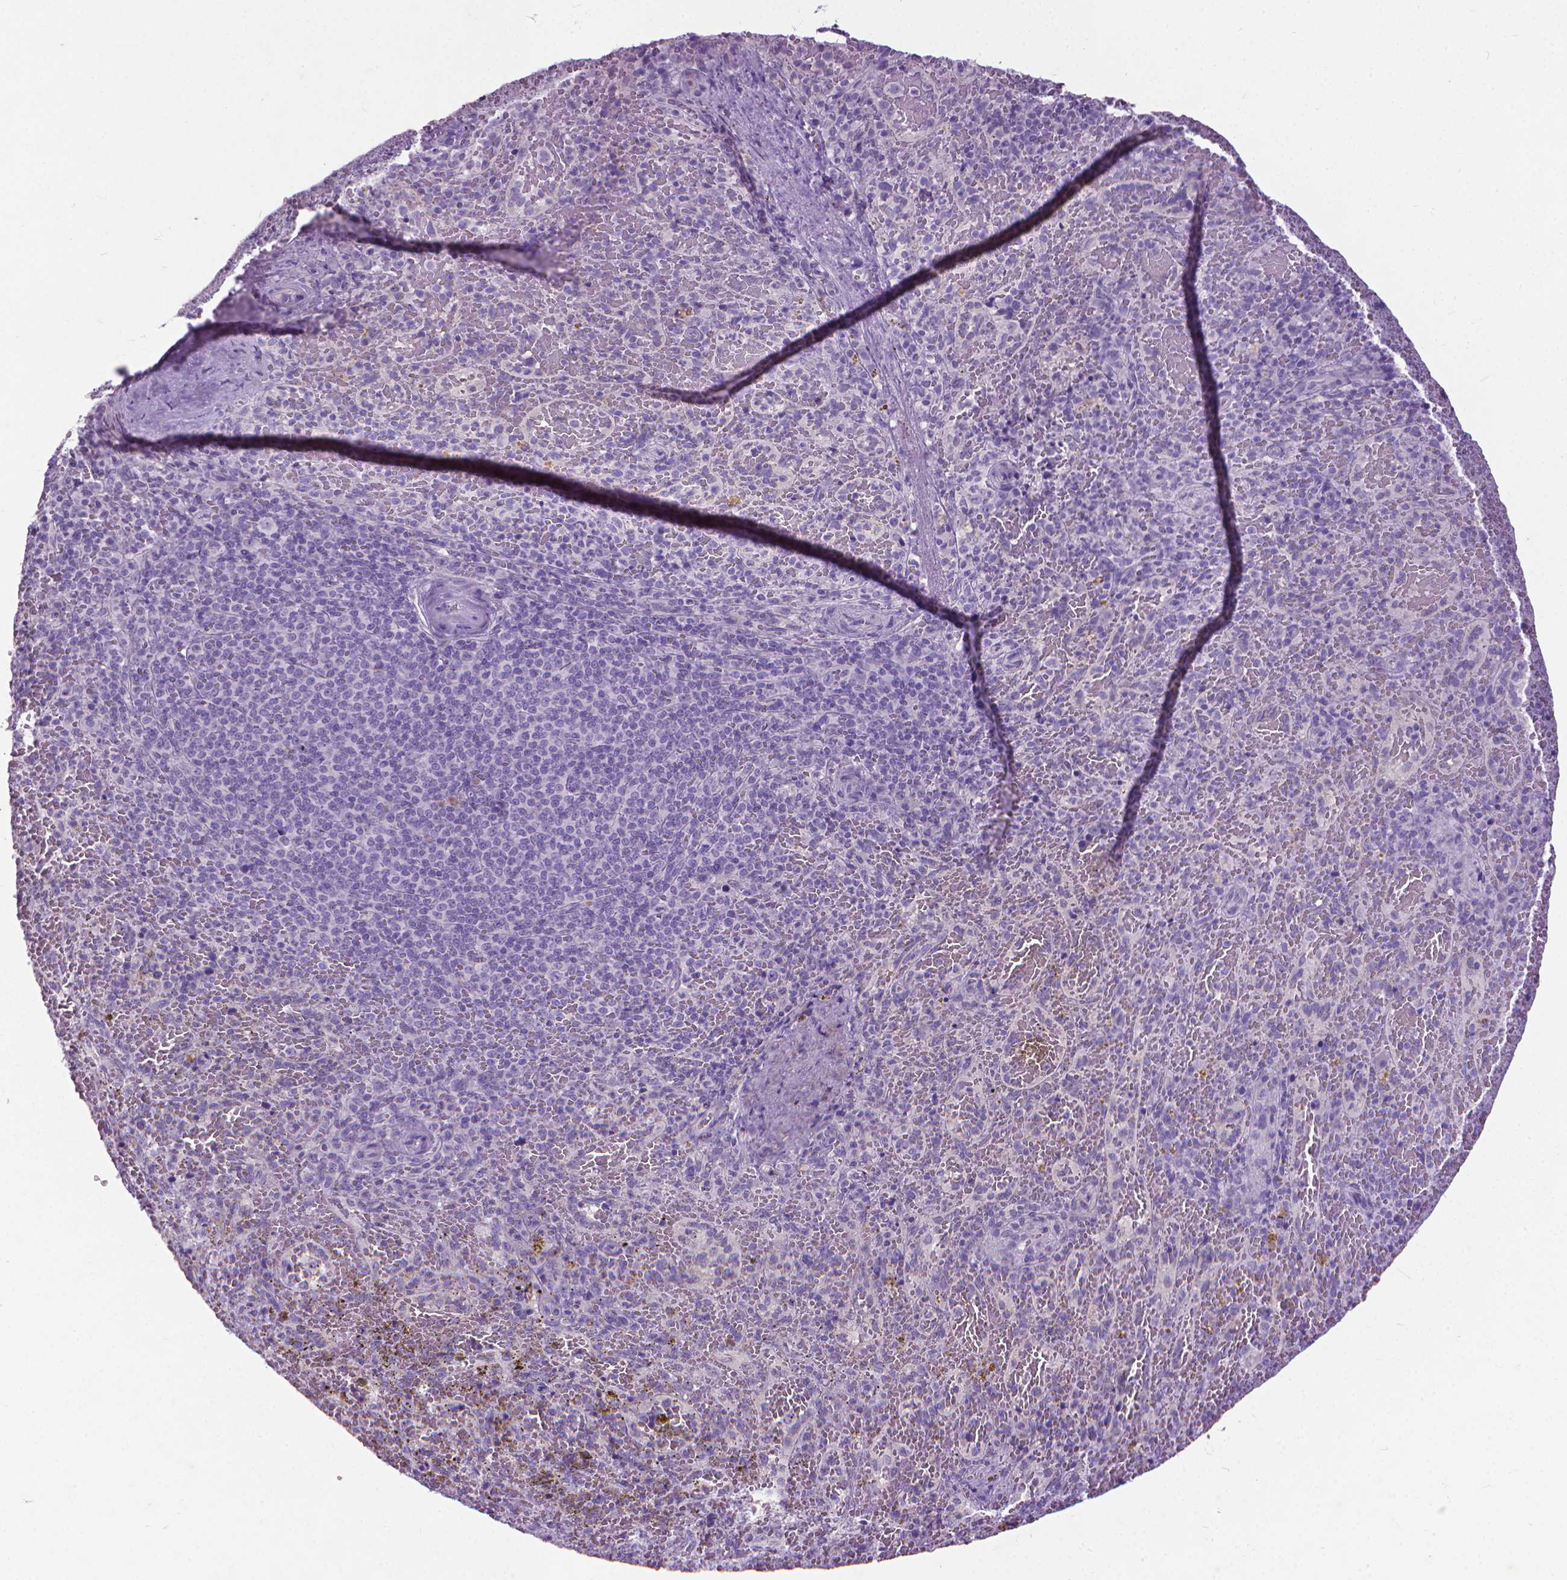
{"staining": {"intensity": "negative", "quantity": "none", "location": "none"}, "tissue": "spleen", "cell_type": "Cells in red pulp", "image_type": "normal", "snomed": [{"axis": "morphology", "description": "Normal tissue, NOS"}, {"axis": "topography", "description": "Spleen"}], "caption": "DAB immunohistochemical staining of benign human spleen shows no significant staining in cells in red pulp.", "gene": "KRT5", "patient": {"sex": "female", "age": 50}}